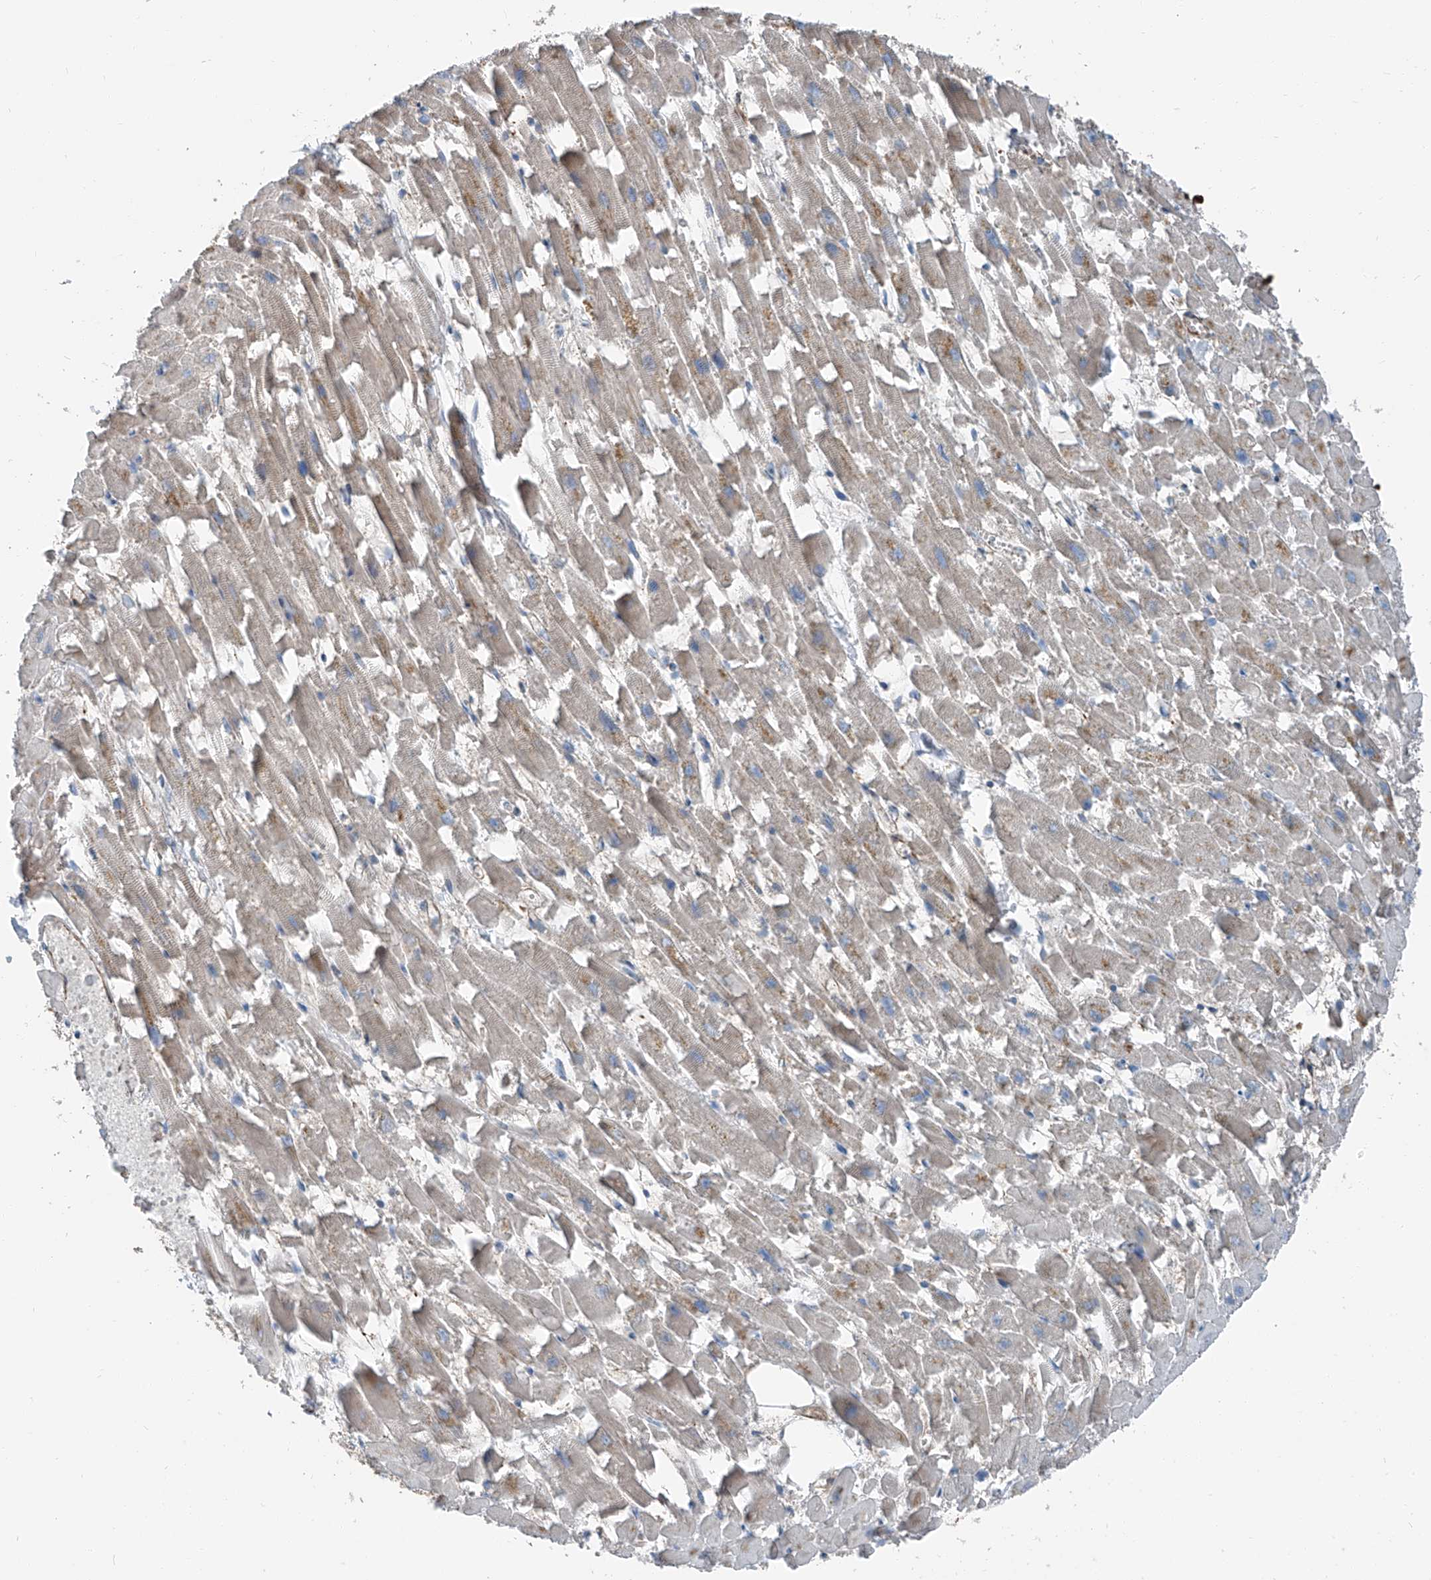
{"staining": {"intensity": "moderate", "quantity": "<25%", "location": "cytoplasmic/membranous"}, "tissue": "heart muscle", "cell_type": "Cardiomyocytes", "image_type": "normal", "snomed": [{"axis": "morphology", "description": "Normal tissue, NOS"}, {"axis": "topography", "description": "Heart"}], "caption": "Heart muscle was stained to show a protein in brown. There is low levels of moderate cytoplasmic/membranous positivity in about <25% of cardiomyocytes.", "gene": "HSPA6", "patient": {"sex": "female", "age": 64}}